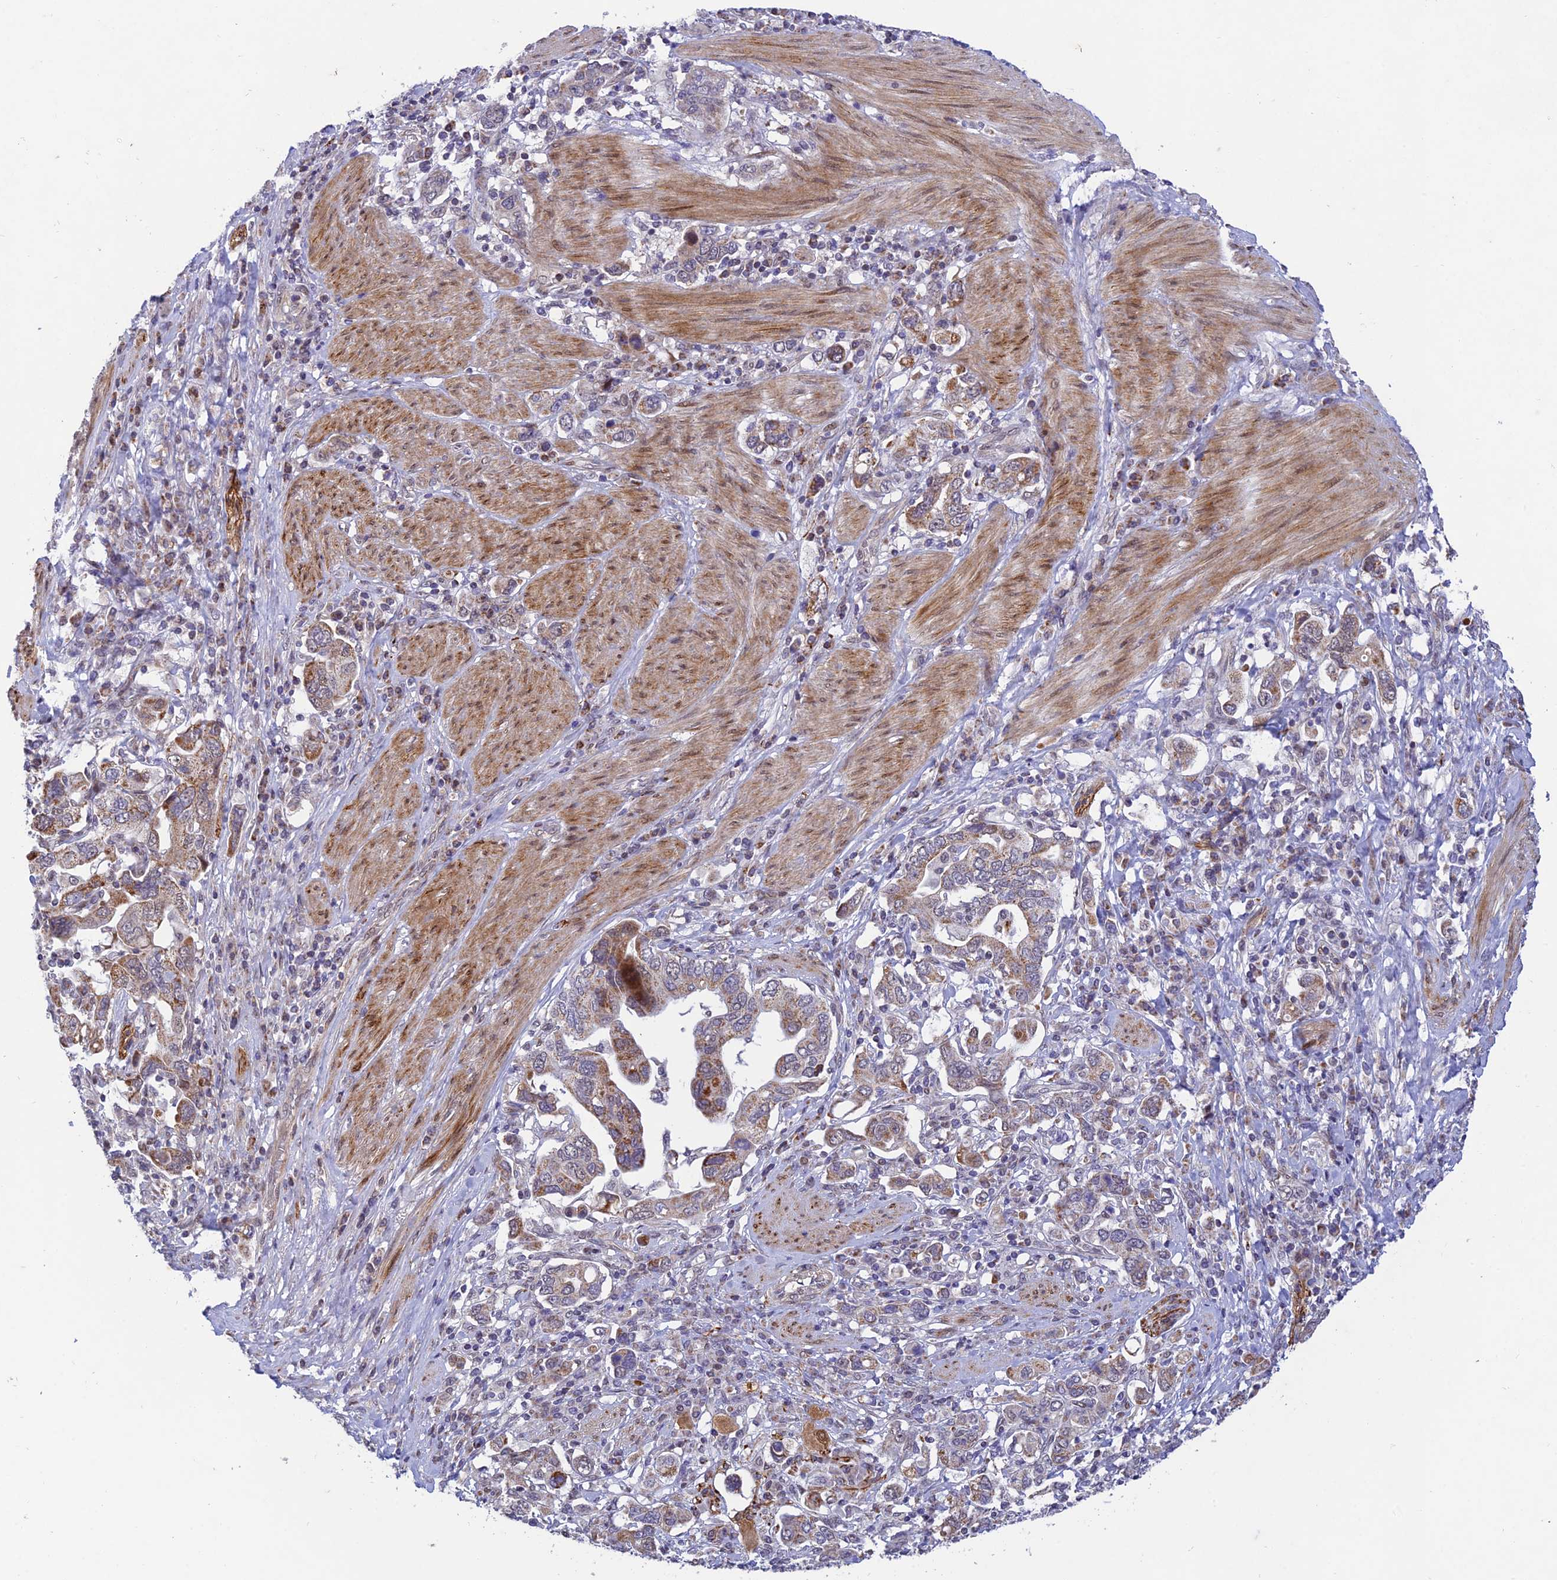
{"staining": {"intensity": "moderate", "quantity": "25%-75%", "location": "cytoplasmic/membranous"}, "tissue": "stomach cancer", "cell_type": "Tumor cells", "image_type": "cancer", "snomed": [{"axis": "morphology", "description": "Adenocarcinoma, NOS"}, {"axis": "topography", "description": "Stomach, upper"}, {"axis": "topography", "description": "Stomach"}], "caption": "Tumor cells display medium levels of moderate cytoplasmic/membranous expression in about 25%-75% of cells in adenocarcinoma (stomach).", "gene": "WDR55", "patient": {"sex": "male", "age": 62}}